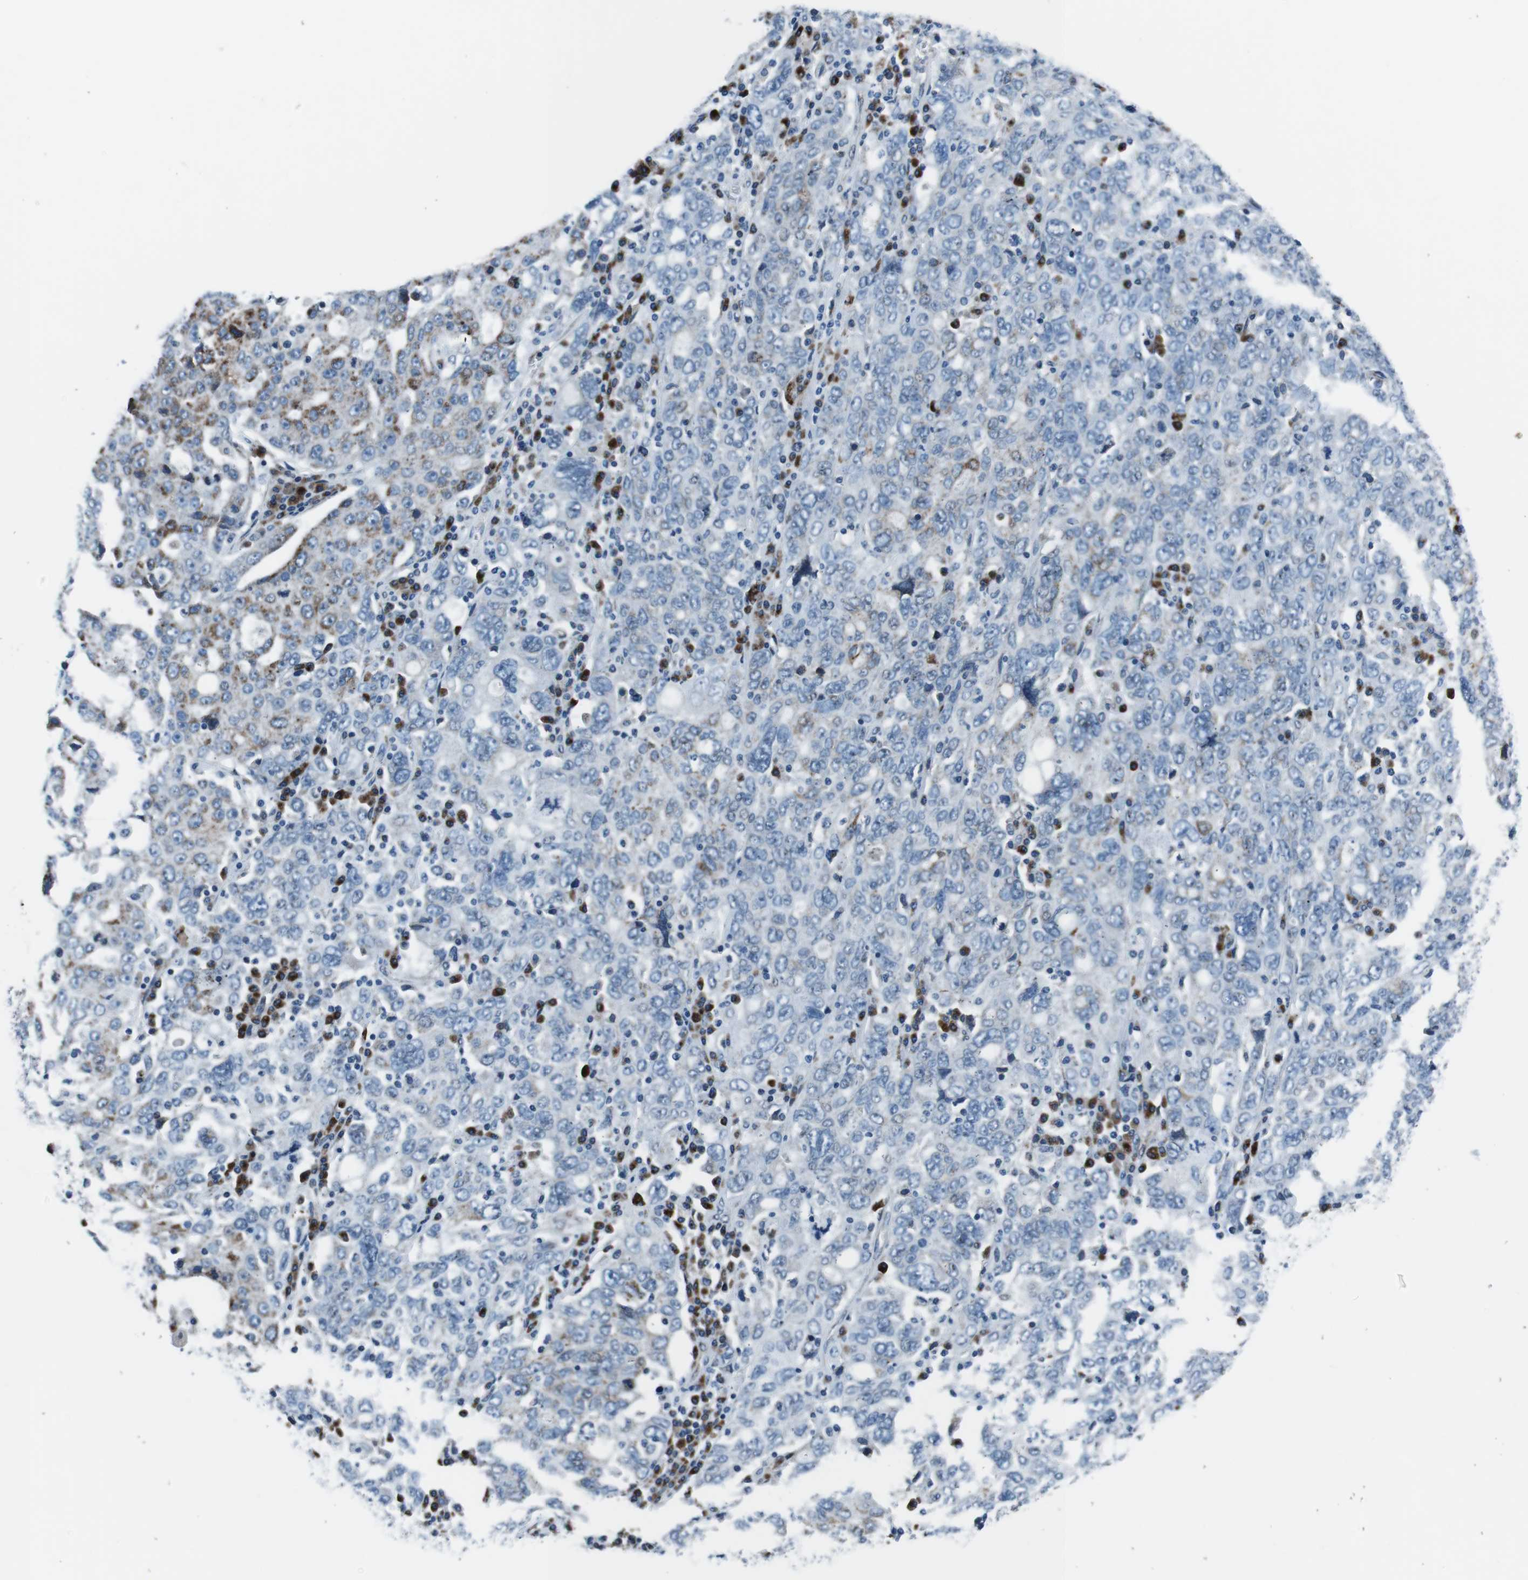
{"staining": {"intensity": "negative", "quantity": "none", "location": "none"}, "tissue": "ovarian cancer", "cell_type": "Tumor cells", "image_type": "cancer", "snomed": [{"axis": "morphology", "description": "Carcinoma, endometroid"}, {"axis": "topography", "description": "Ovary"}], "caption": "Ovarian cancer (endometroid carcinoma) stained for a protein using immunohistochemistry shows no positivity tumor cells.", "gene": "NUCB2", "patient": {"sex": "female", "age": 62}}